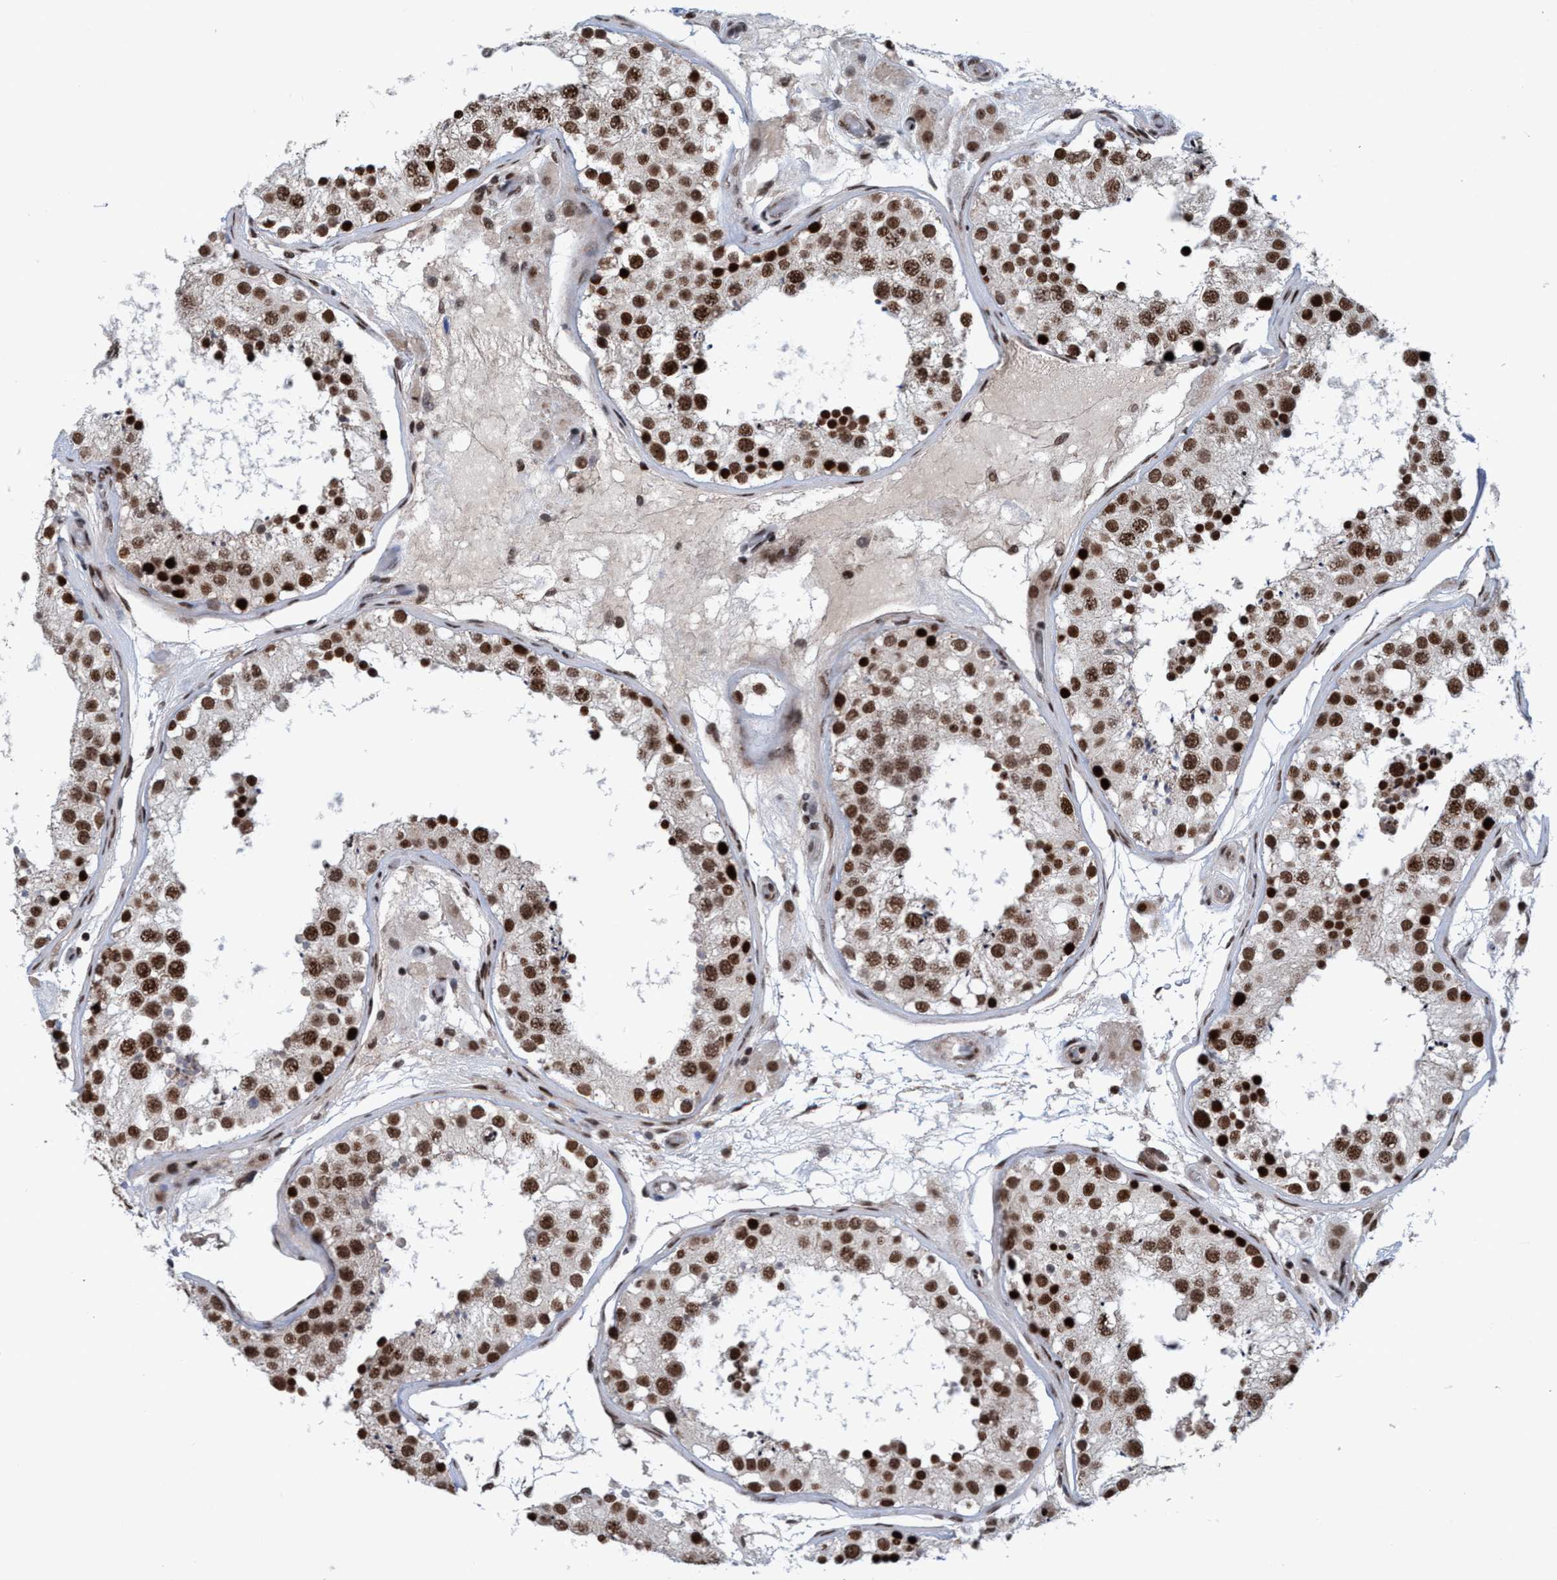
{"staining": {"intensity": "strong", "quantity": ">75%", "location": "nuclear"}, "tissue": "testis", "cell_type": "Cells in seminiferous ducts", "image_type": "normal", "snomed": [{"axis": "morphology", "description": "Normal tissue, NOS"}, {"axis": "topography", "description": "Testis"}, {"axis": "topography", "description": "Epididymis"}], "caption": "A histopathology image of testis stained for a protein displays strong nuclear brown staining in cells in seminiferous ducts. Using DAB (brown) and hematoxylin (blue) stains, captured at high magnification using brightfield microscopy.", "gene": "TOPBP1", "patient": {"sex": "male", "age": 26}}